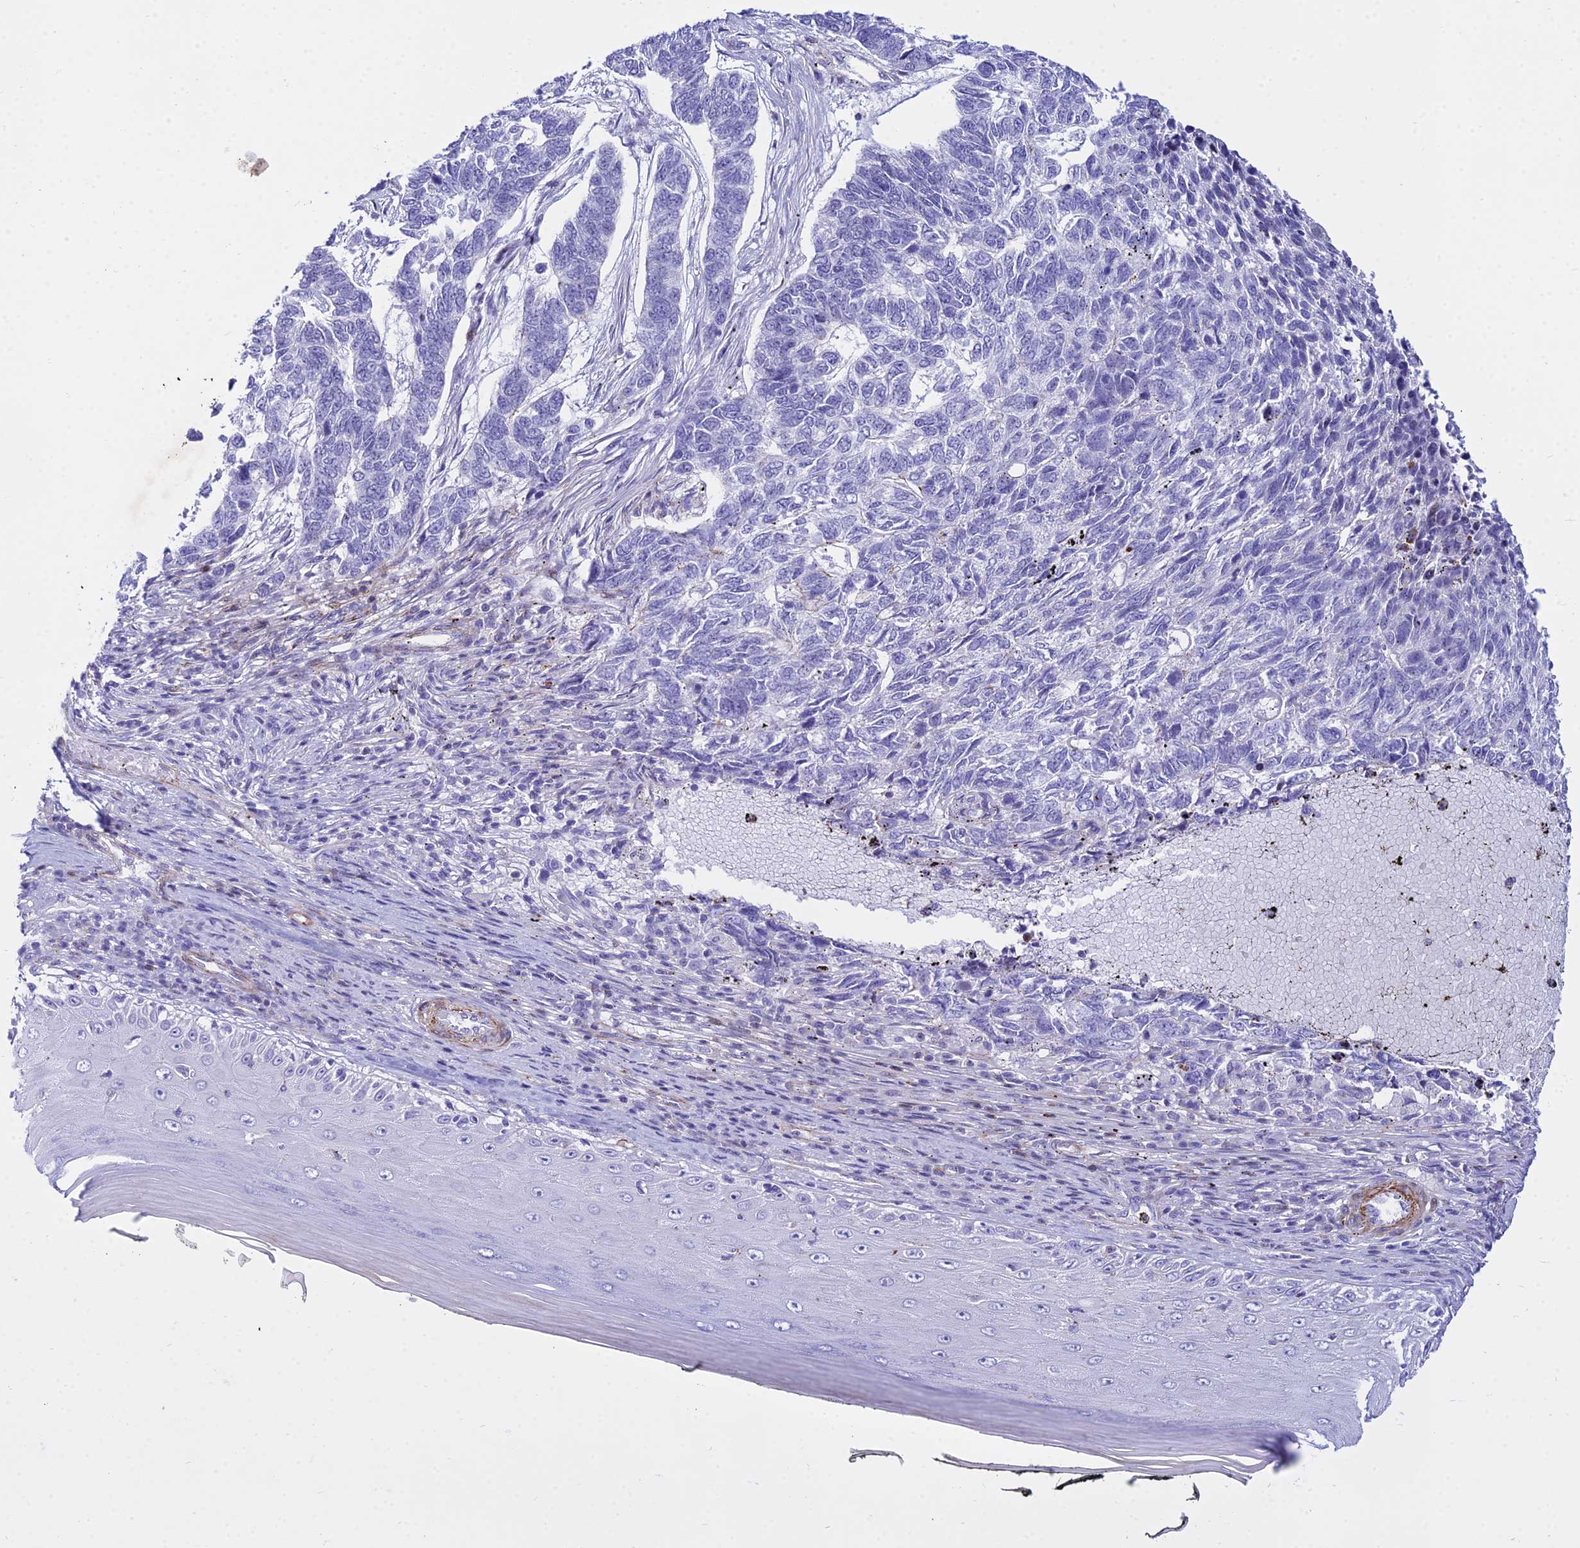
{"staining": {"intensity": "negative", "quantity": "none", "location": "none"}, "tissue": "skin cancer", "cell_type": "Tumor cells", "image_type": "cancer", "snomed": [{"axis": "morphology", "description": "Basal cell carcinoma"}, {"axis": "topography", "description": "Skin"}], "caption": "Immunohistochemistry (IHC) photomicrograph of neoplastic tissue: skin basal cell carcinoma stained with DAB (3,3'-diaminobenzidine) demonstrates no significant protein staining in tumor cells.", "gene": "DLX1", "patient": {"sex": "female", "age": 65}}